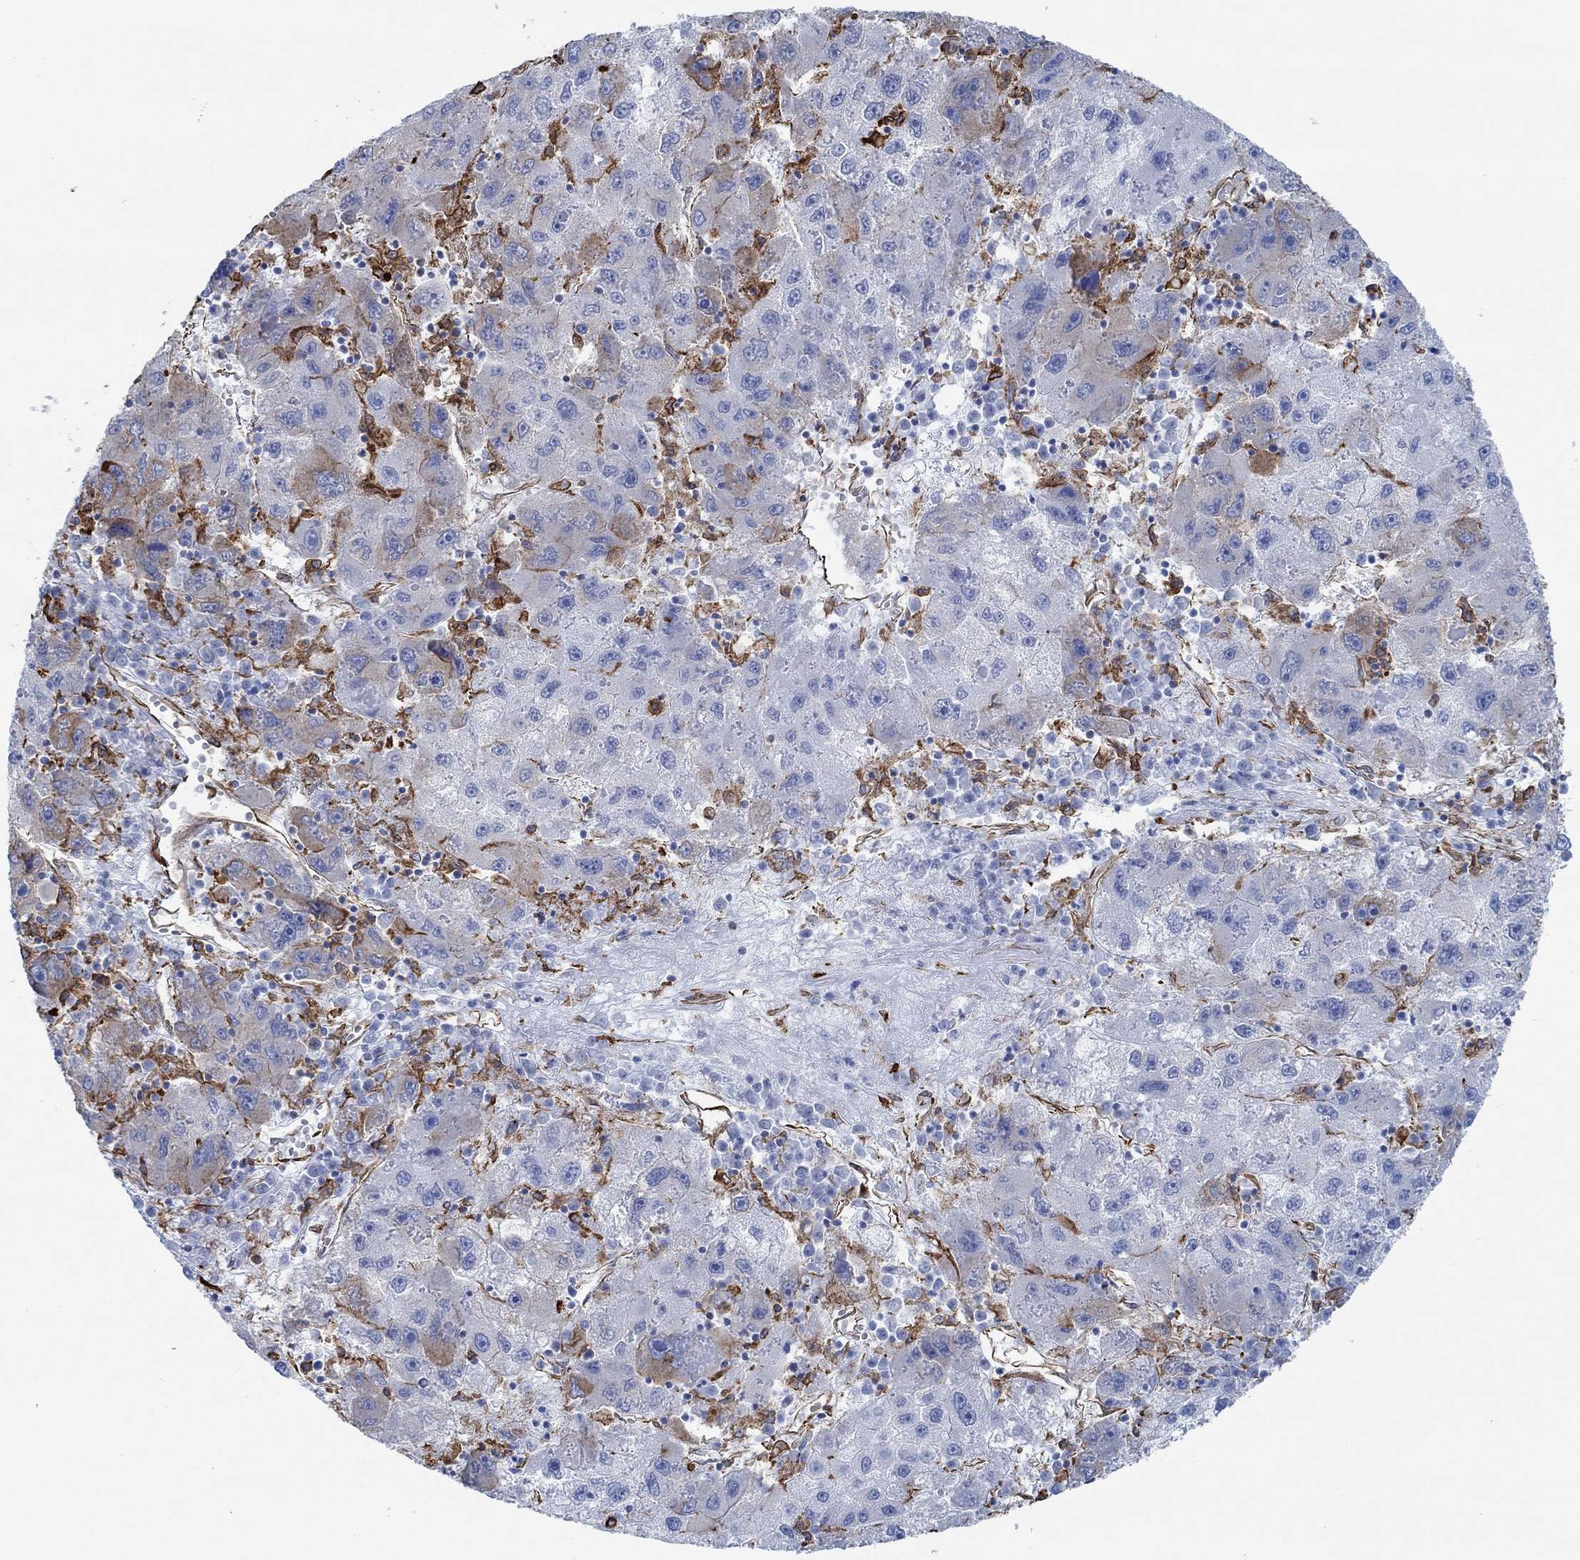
{"staining": {"intensity": "weak", "quantity": "<25%", "location": "cytoplasmic/membranous"}, "tissue": "liver cancer", "cell_type": "Tumor cells", "image_type": "cancer", "snomed": [{"axis": "morphology", "description": "Carcinoma, Hepatocellular, NOS"}, {"axis": "topography", "description": "Liver"}], "caption": "The immunohistochemistry image has no significant positivity in tumor cells of liver hepatocellular carcinoma tissue. (IHC, brightfield microscopy, high magnification).", "gene": "STC2", "patient": {"sex": "male", "age": 75}}